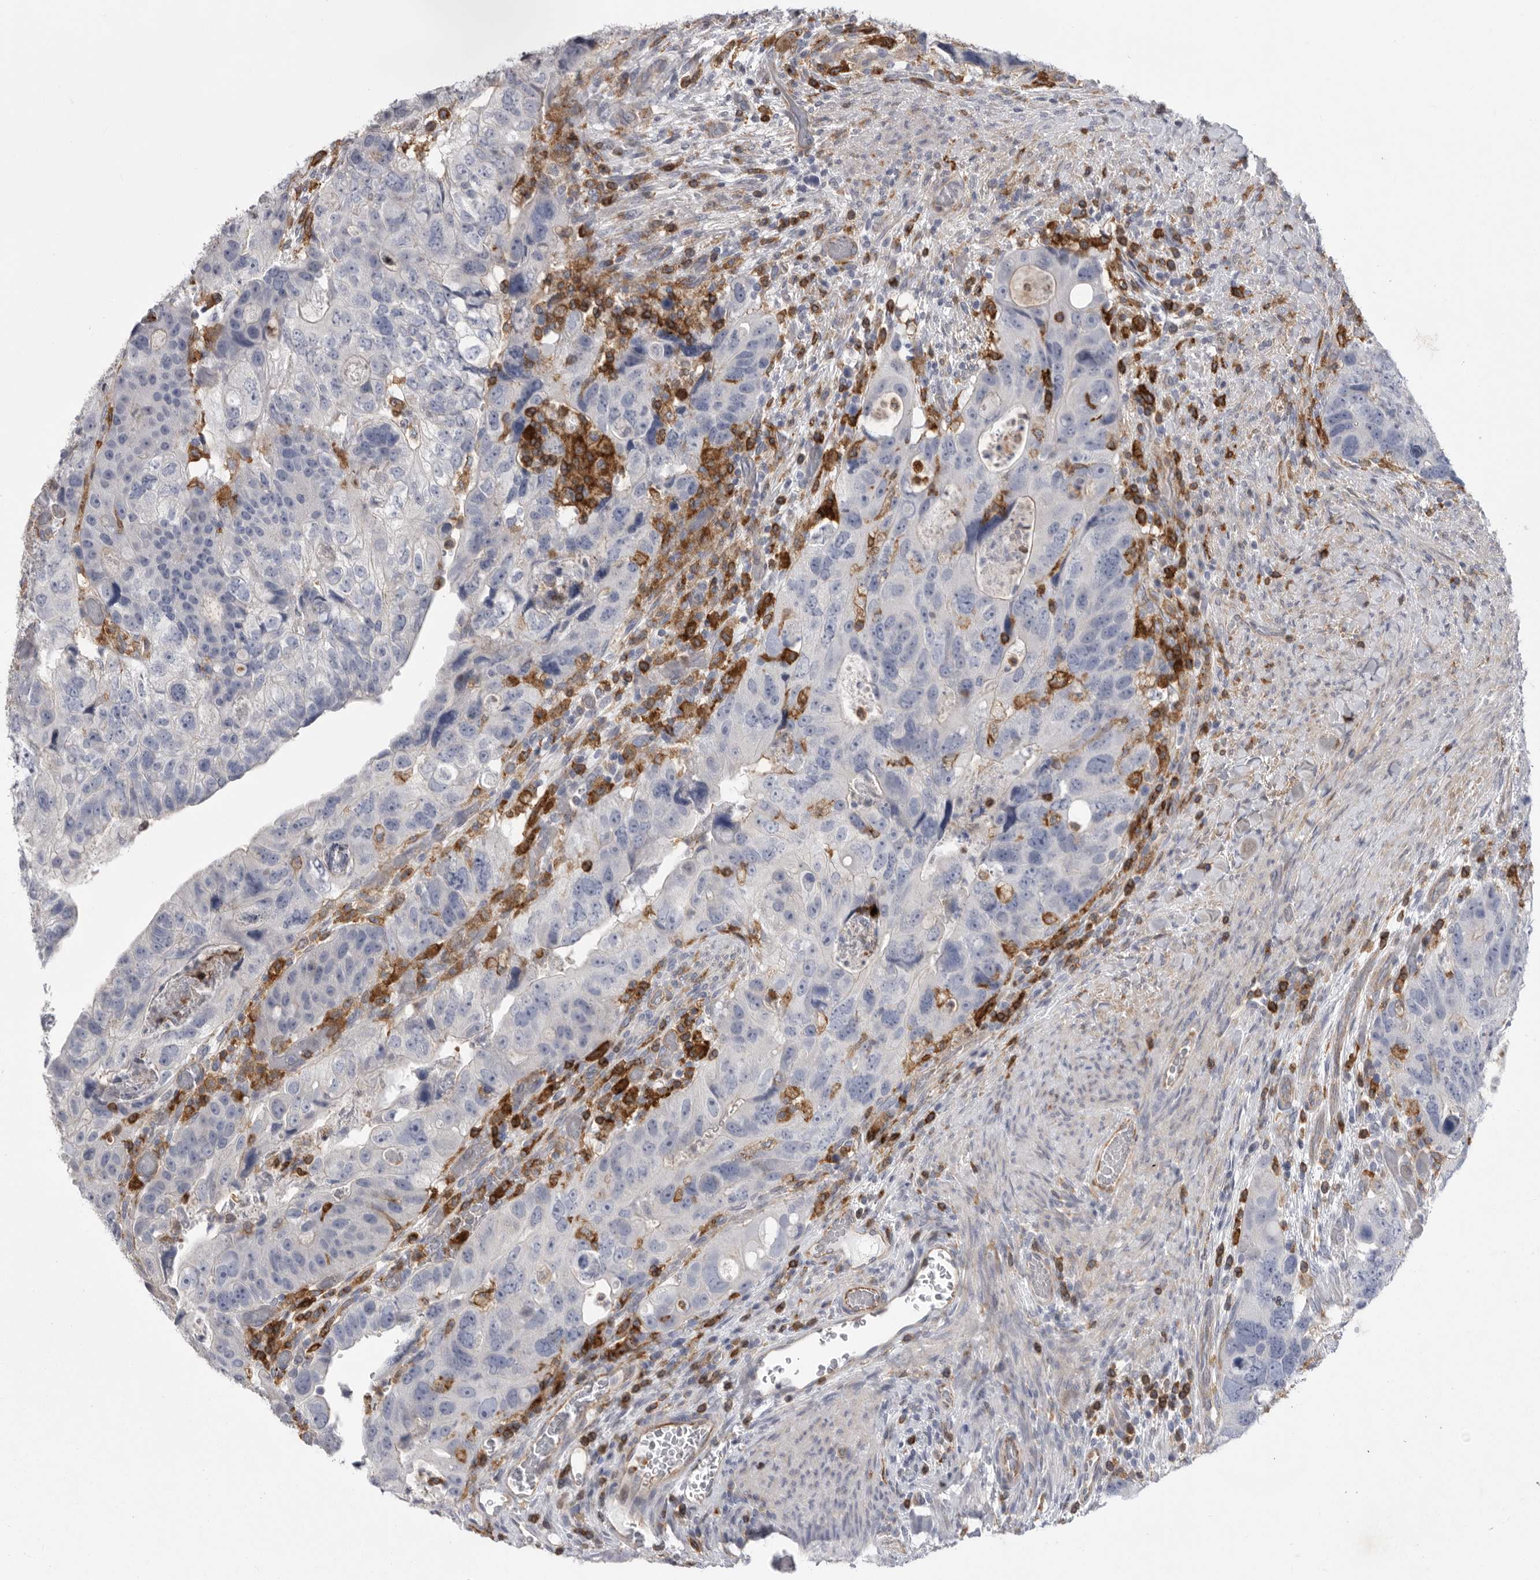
{"staining": {"intensity": "negative", "quantity": "none", "location": "none"}, "tissue": "colorectal cancer", "cell_type": "Tumor cells", "image_type": "cancer", "snomed": [{"axis": "morphology", "description": "Adenocarcinoma, NOS"}, {"axis": "topography", "description": "Rectum"}], "caption": "High power microscopy image of an IHC image of colorectal cancer (adenocarcinoma), revealing no significant staining in tumor cells.", "gene": "SIGLEC10", "patient": {"sex": "male", "age": 59}}